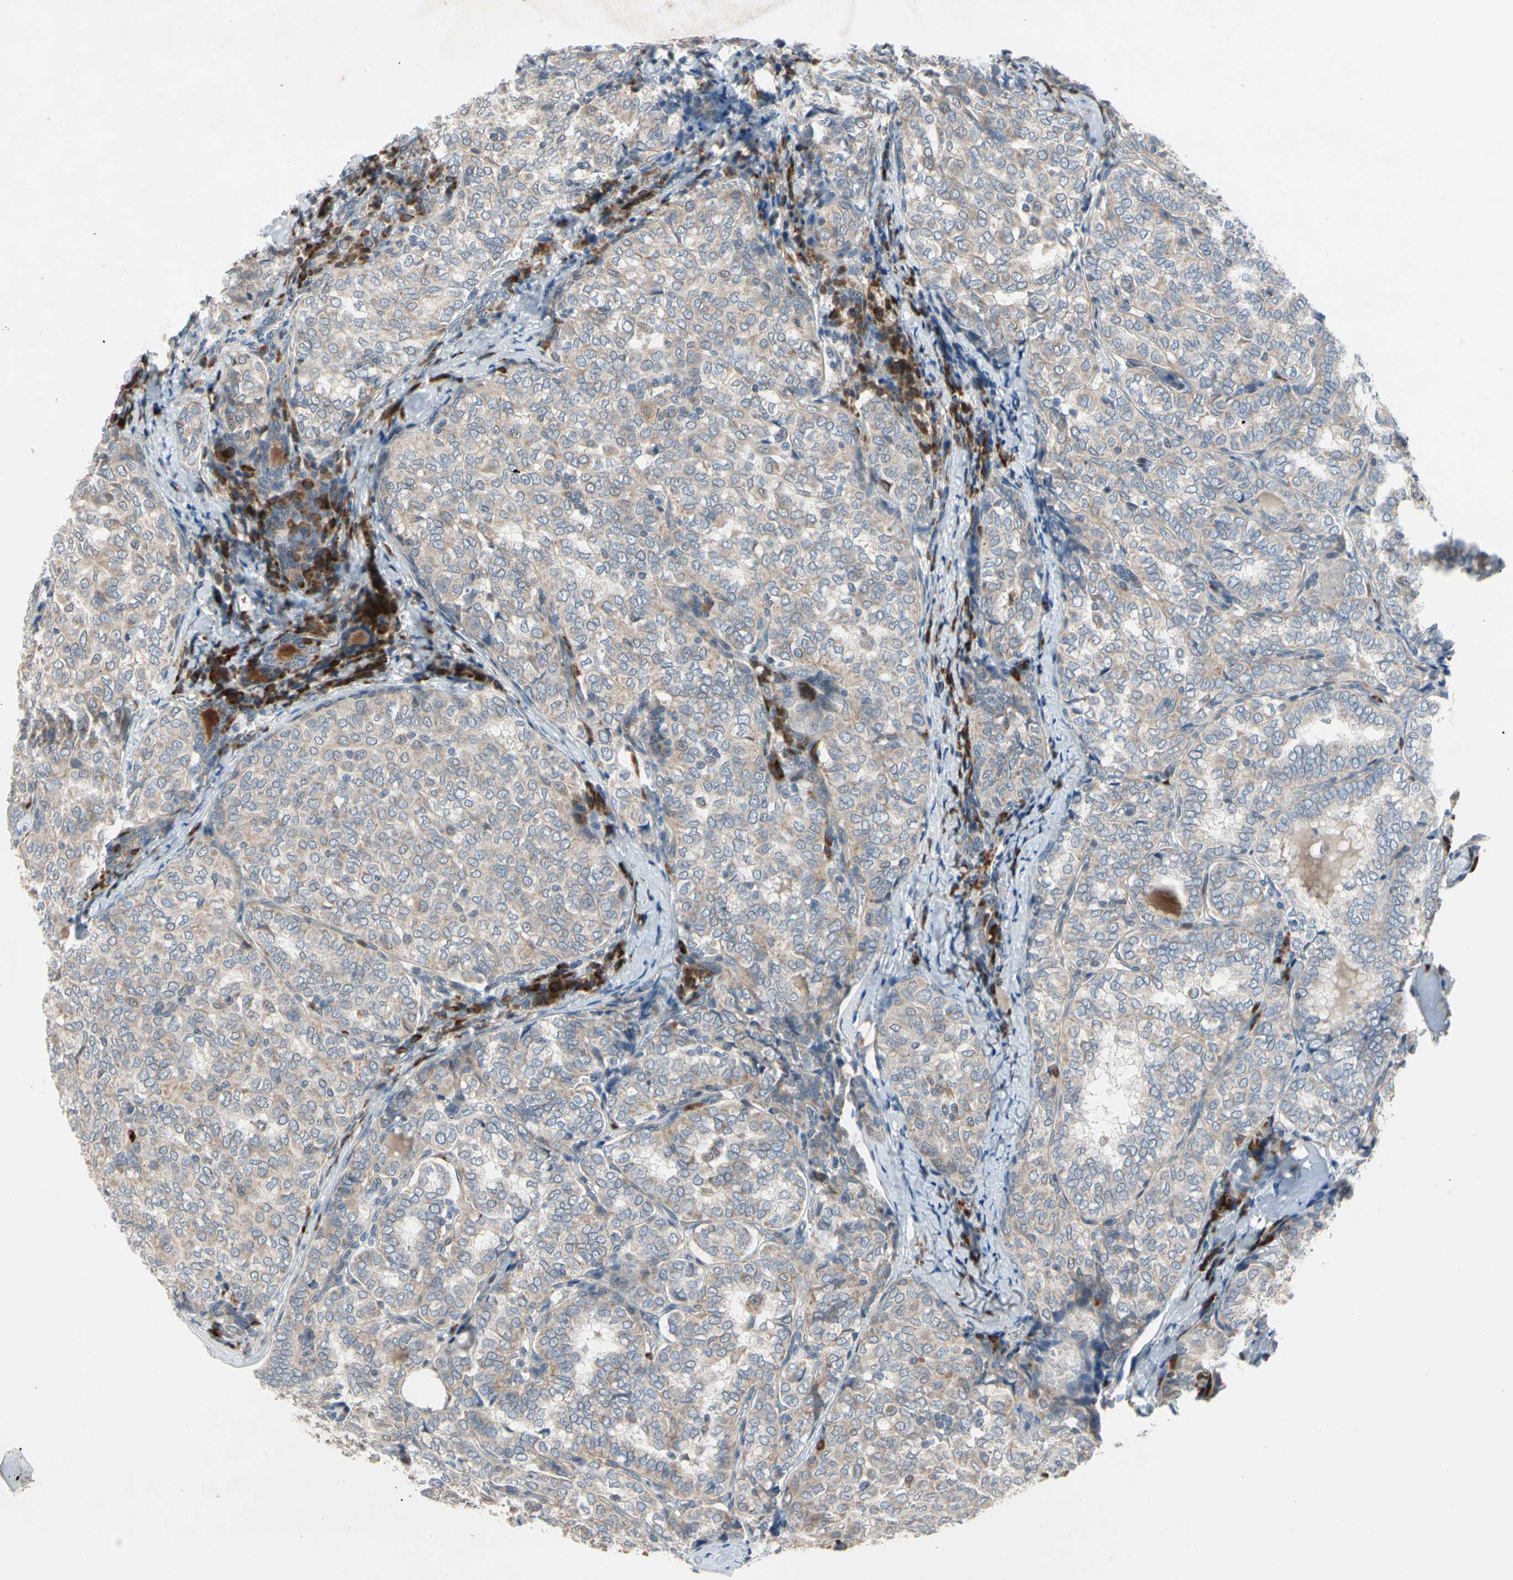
{"staining": {"intensity": "weak", "quantity": ">75%", "location": "cytoplasmic/membranous"}, "tissue": "thyroid cancer", "cell_type": "Tumor cells", "image_type": "cancer", "snomed": [{"axis": "morphology", "description": "Normal tissue, NOS"}, {"axis": "morphology", "description": "Papillary adenocarcinoma, NOS"}, {"axis": "topography", "description": "Thyroid gland"}], "caption": "A high-resolution photomicrograph shows immunohistochemistry staining of thyroid cancer, which shows weak cytoplasmic/membranous staining in about >75% of tumor cells.", "gene": "MARK1", "patient": {"sex": "female", "age": 30}}